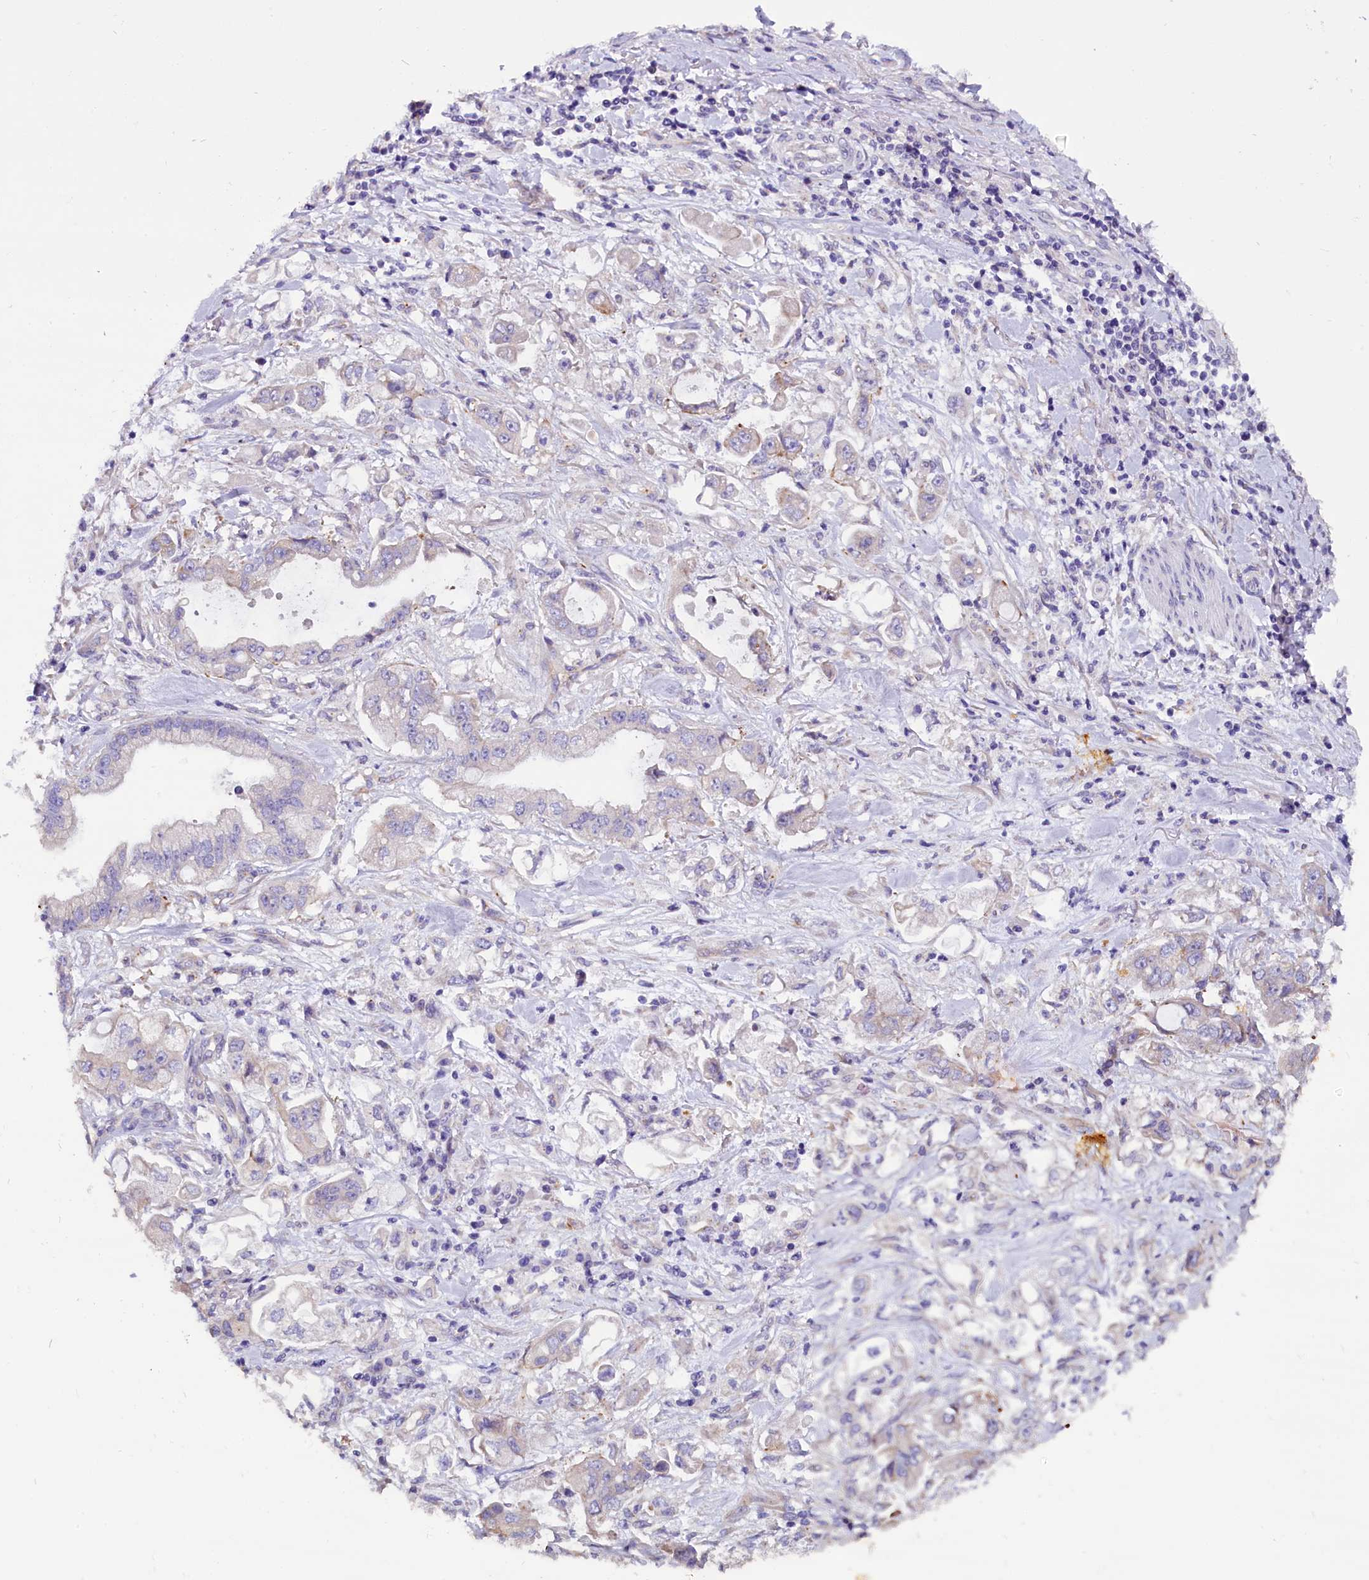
{"staining": {"intensity": "negative", "quantity": "none", "location": "none"}, "tissue": "stomach cancer", "cell_type": "Tumor cells", "image_type": "cancer", "snomed": [{"axis": "morphology", "description": "Adenocarcinoma, NOS"}, {"axis": "topography", "description": "Stomach"}], "caption": "A high-resolution photomicrograph shows immunohistochemistry (IHC) staining of stomach cancer (adenocarcinoma), which exhibits no significant staining in tumor cells. (DAB immunohistochemistry (IHC) visualized using brightfield microscopy, high magnification).", "gene": "CEP170", "patient": {"sex": "male", "age": 62}}